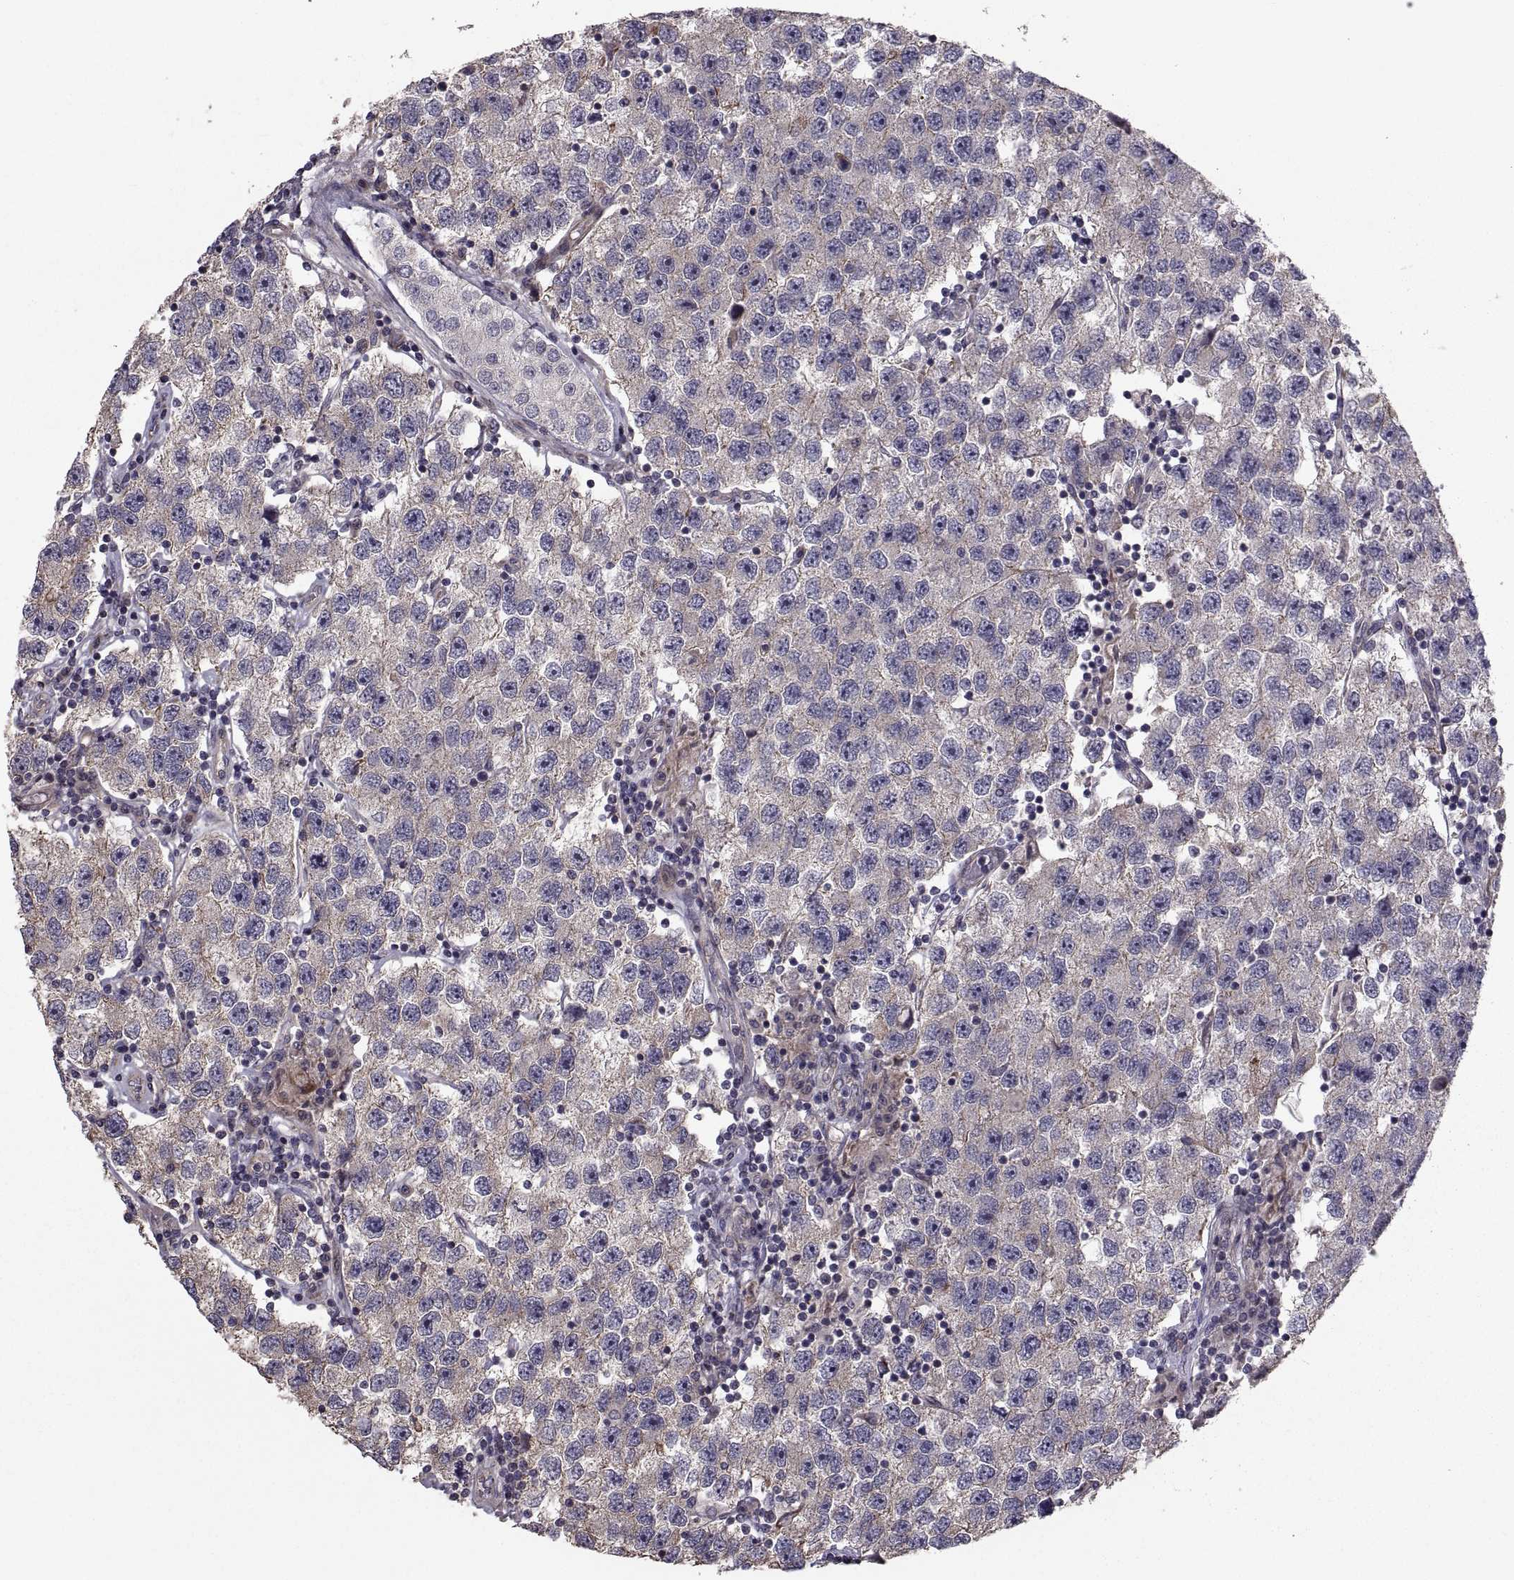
{"staining": {"intensity": "negative", "quantity": "none", "location": "none"}, "tissue": "testis cancer", "cell_type": "Tumor cells", "image_type": "cancer", "snomed": [{"axis": "morphology", "description": "Seminoma, NOS"}, {"axis": "topography", "description": "Testis"}], "caption": "Testis cancer stained for a protein using immunohistochemistry reveals no expression tumor cells.", "gene": "PMM2", "patient": {"sex": "male", "age": 26}}